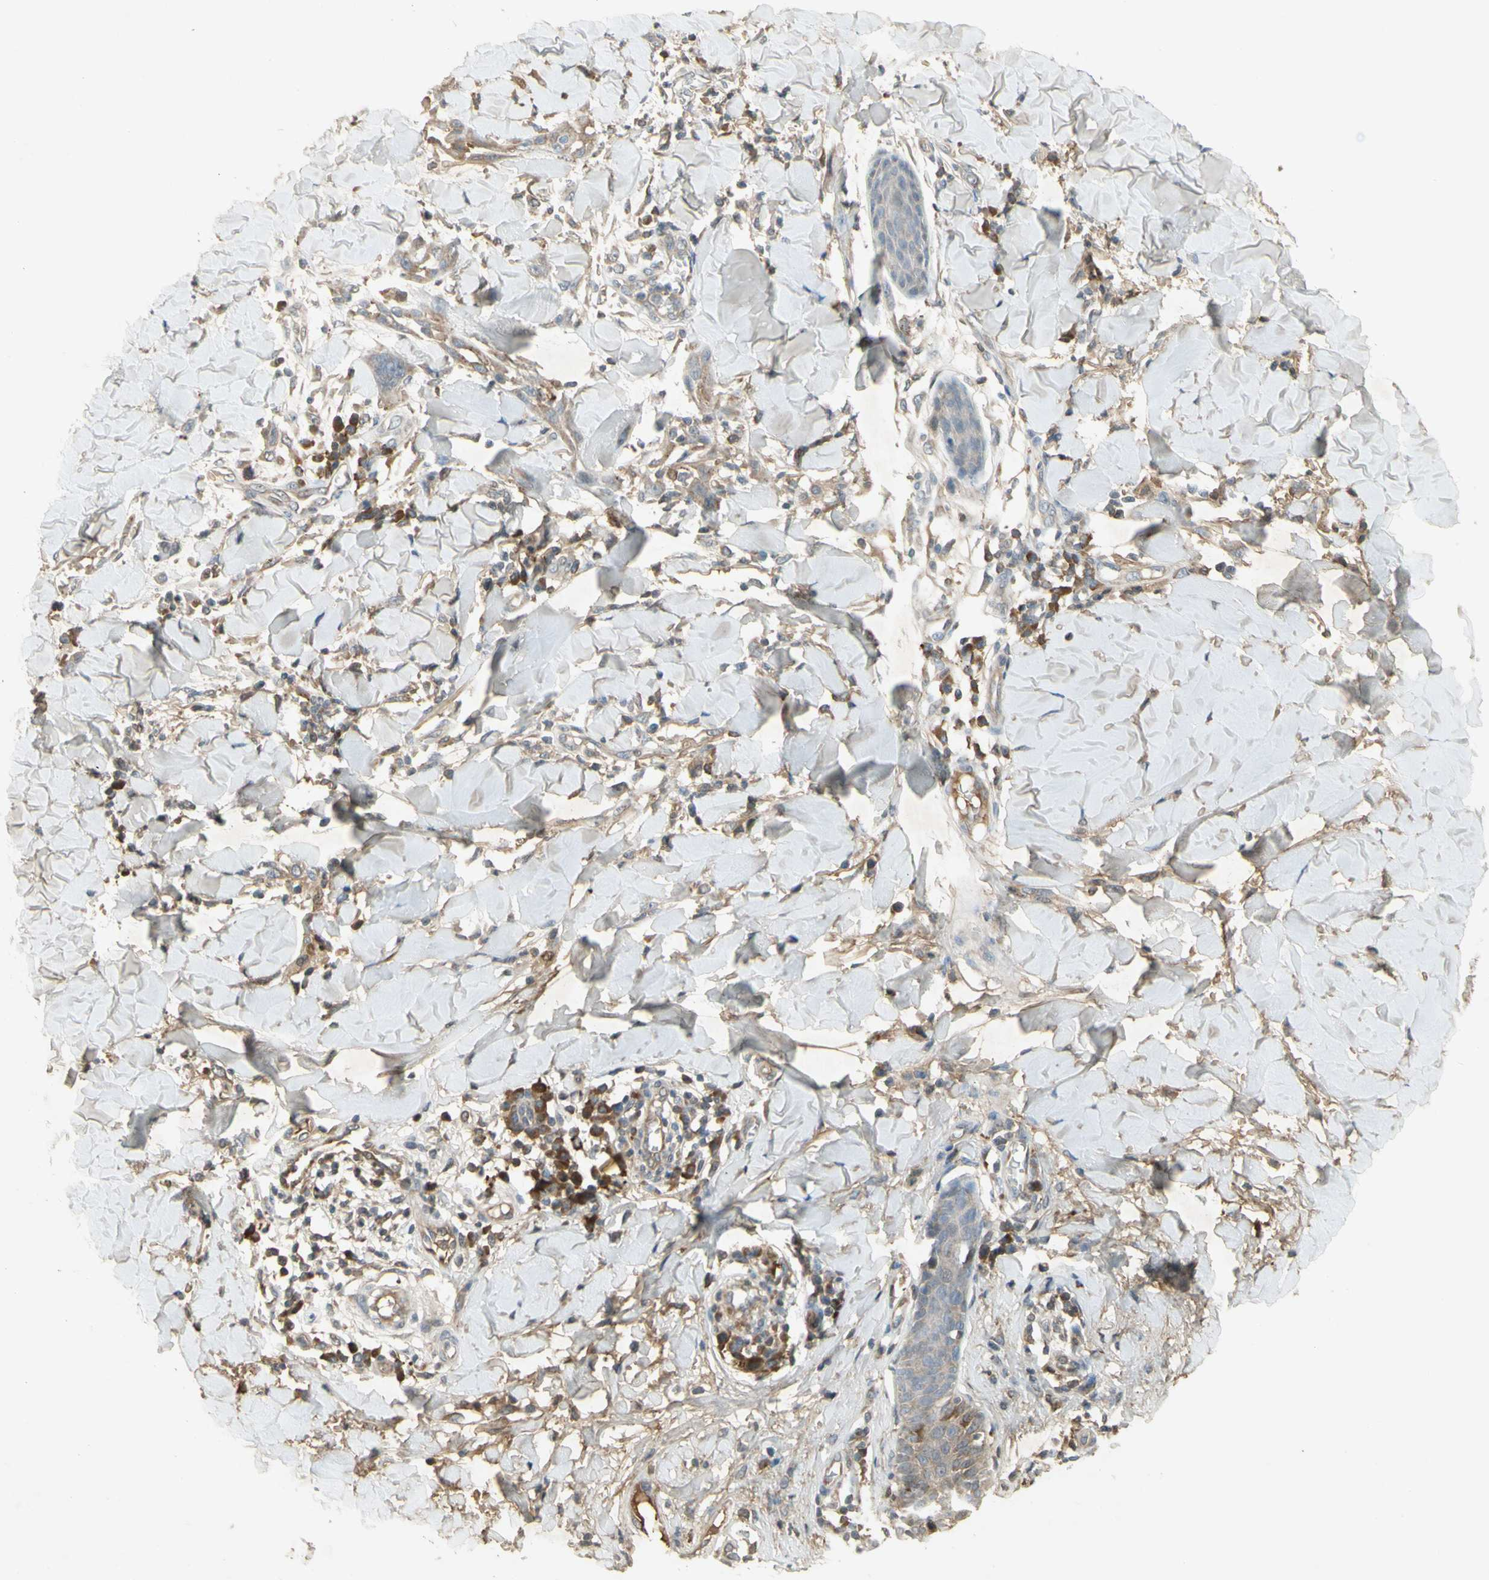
{"staining": {"intensity": "weak", "quantity": "25%-75%", "location": "cytoplasmic/membranous"}, "tissue": "skin cancer", "cell_type": "Tumor cells", "image_type": "cancer", "snomed": [{"axis": "morphology", "description": "Squamous cell carcinoma, NOS"}, {"axis": "topography", "description": "Skin"}], "caption": "A brown stain highlights weak cytoplasmic/membranous expression of a protein in human squamous cell carcinoma (skin) tumor cells.", "gene": "NRG4", "patient": {"sex": "male", "age": 24}}